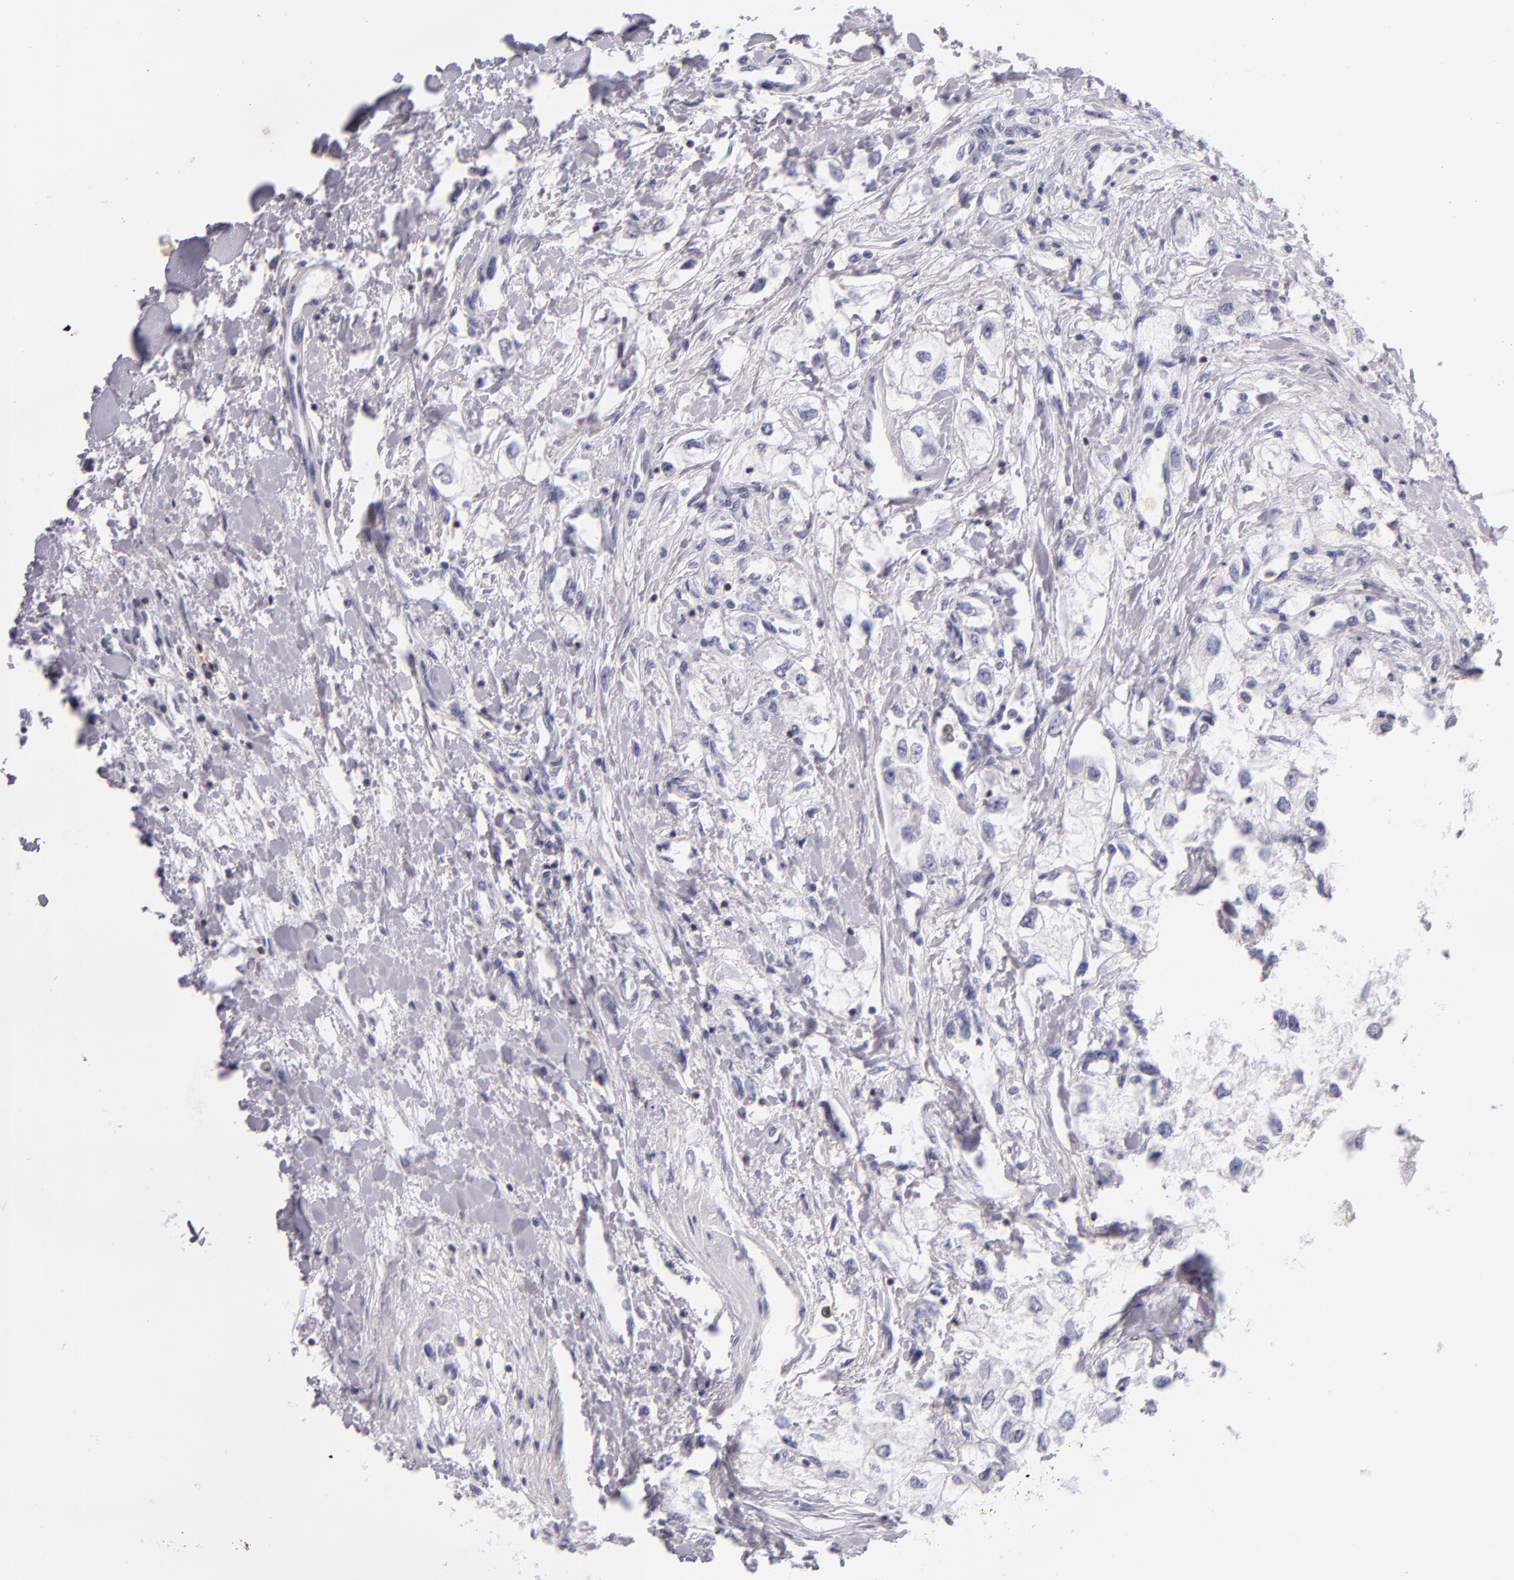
{"staining": {"intensity": "negative", "quantity": "none", "location": "none"}, "tissue": "renal cancer", "cell_type": "Tumor cells", "image_type": "cancer", "snomed": [{"axis": "morphology", "description": "Adenocarcinoma, NOS"}, {"axis": "topography", "description": "Kidney"}], "caption": "Adenocarcinoma (renal) was stained to show a protein in brown. There is no significant expression in tumor cells. The staining is performed using DAB brown chromogen with nuclei counter-stained in using hematoxylin.", "gene": "CD48", "patient": {"sex": "male", "age": 57}}